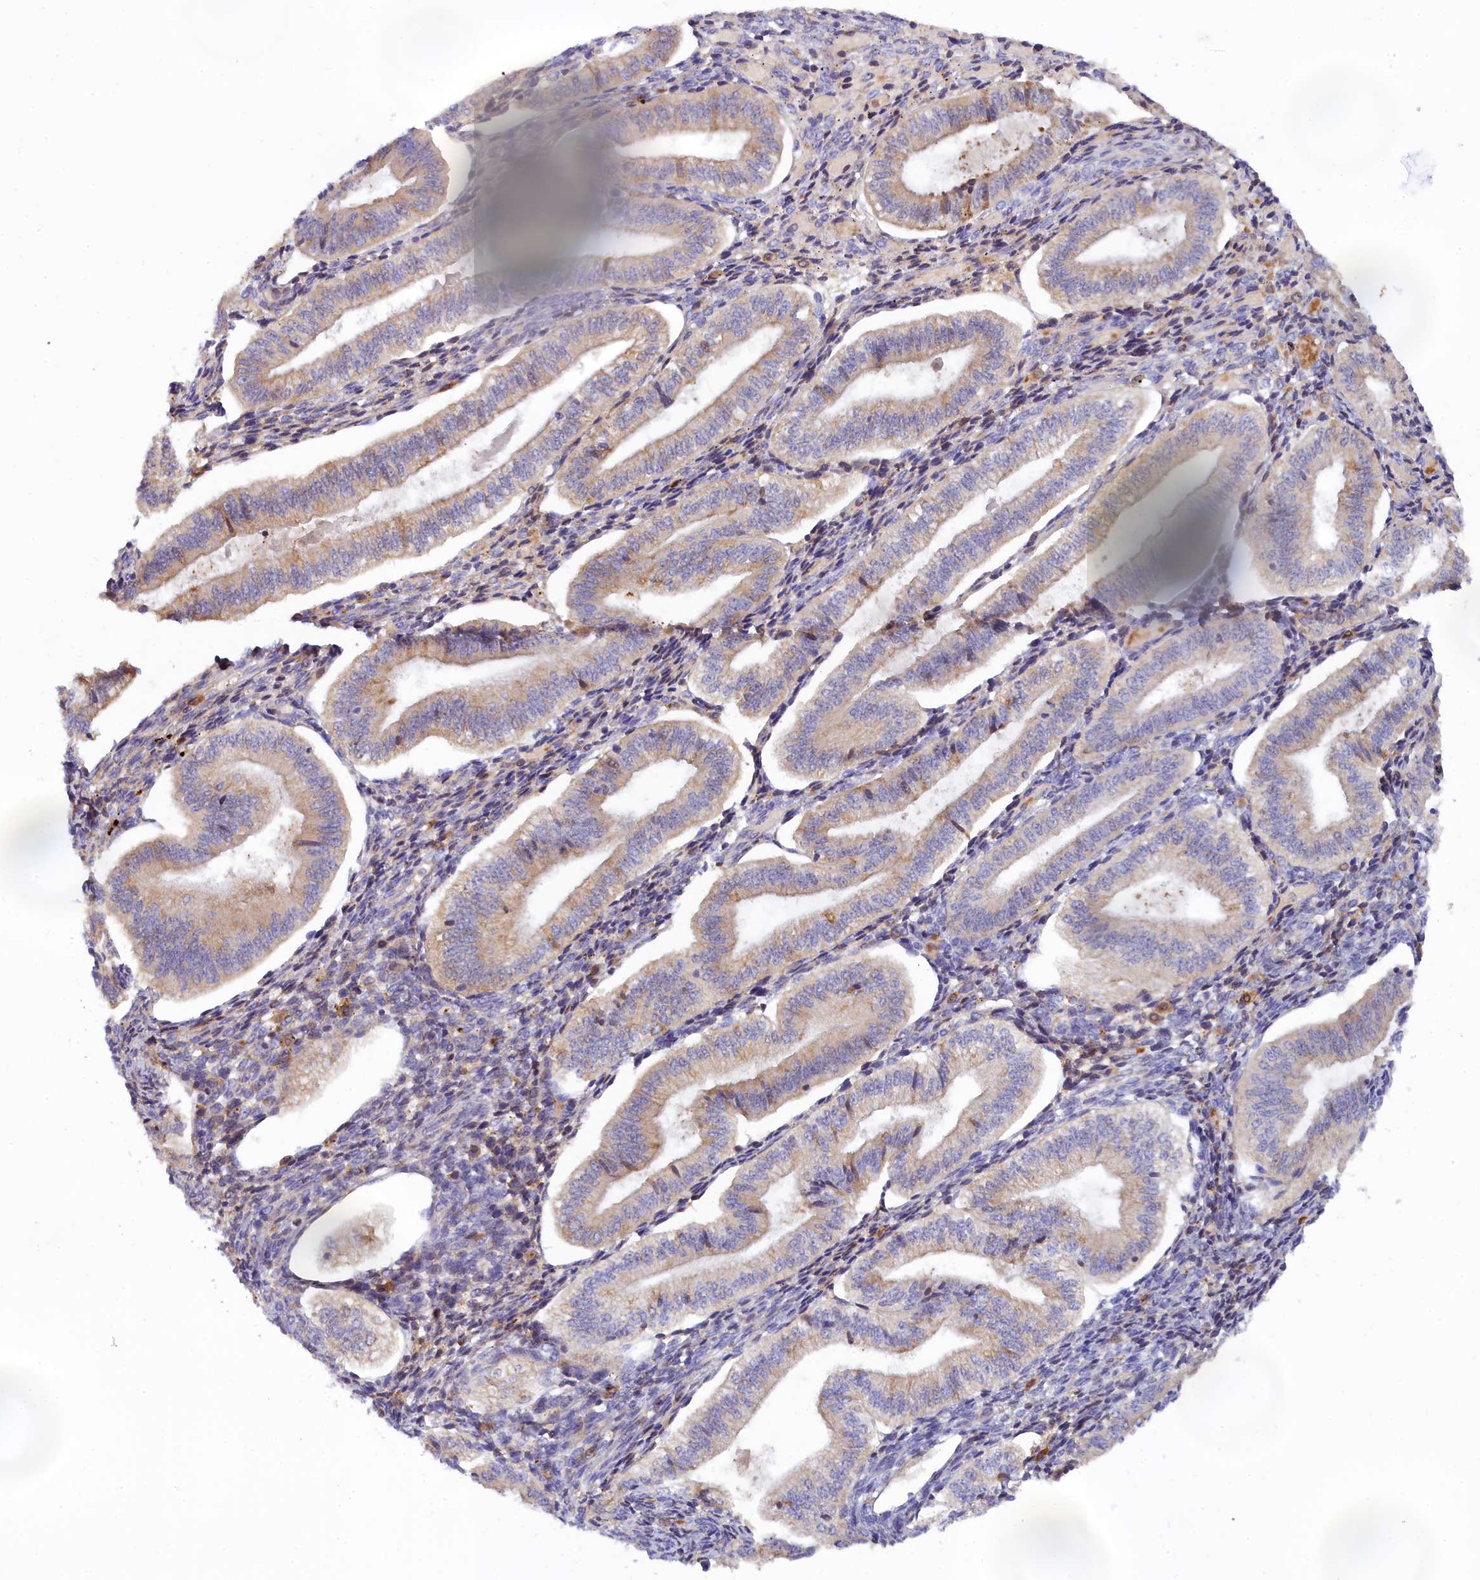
{"staining": {"intensity": "negative", "quantity": "none", "location": "none"}, "tissue": "endometrium", "cell_type": "Cells in endometrial stroma", "image_type": "normal", "snomed": [{"axis": "morphology", "description": "Normal tissue, NOS"}, {"axis": "topography", "description": "Endometrium"}], "caption": "High magnification brightfield microscopy of benign endometrium stained with DAB (brown) and counterstained with hematoxylin (blue): cells in endometrial stroma show no significant positivity.", "gene": "SPATA5L1", "patient": {"sex": "female", "age": 34}}